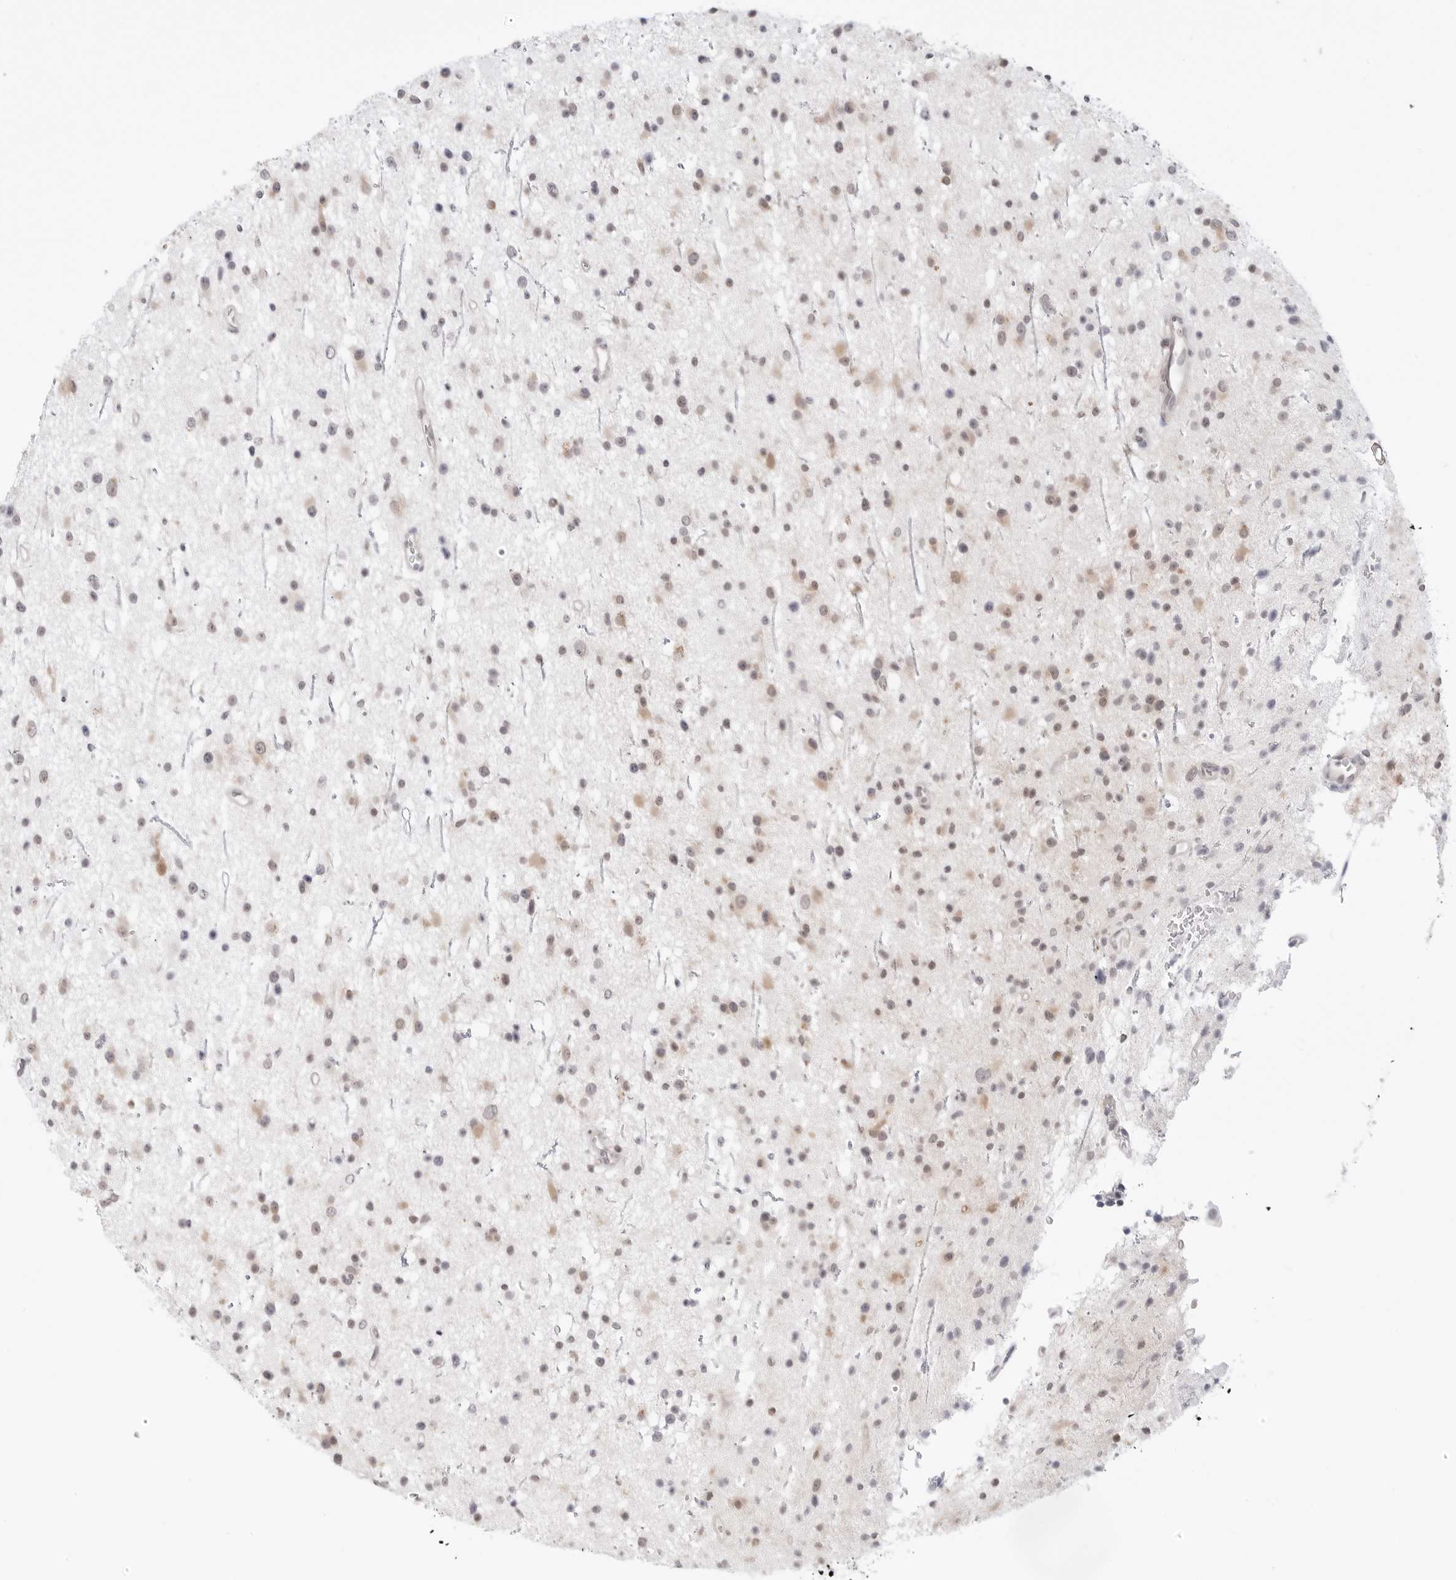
{"staining": {"intensity": "weak", "quantity": "25%-75%", "location": "nuclear"}, "tissue": "glioma", "cell_type": "Tumor cells", "image_type": "cancer", "snomed": [{"axis": "morphology", "description": "Glioma, malignant, Low grade"}, {"axis": "topography", "description": "Cerebral cortex"}], "caption": "High-magnification brightfield microscopy of low-grade glioma (malignant) stained with DAB (brown) and counterstained with hematoxylin (blue). tumor cells exhibit weak nuclear staining is identified in approximately25%-75% of cells.", "gene": "NUDC", "patient": {"sex": "female", "age": 39}}